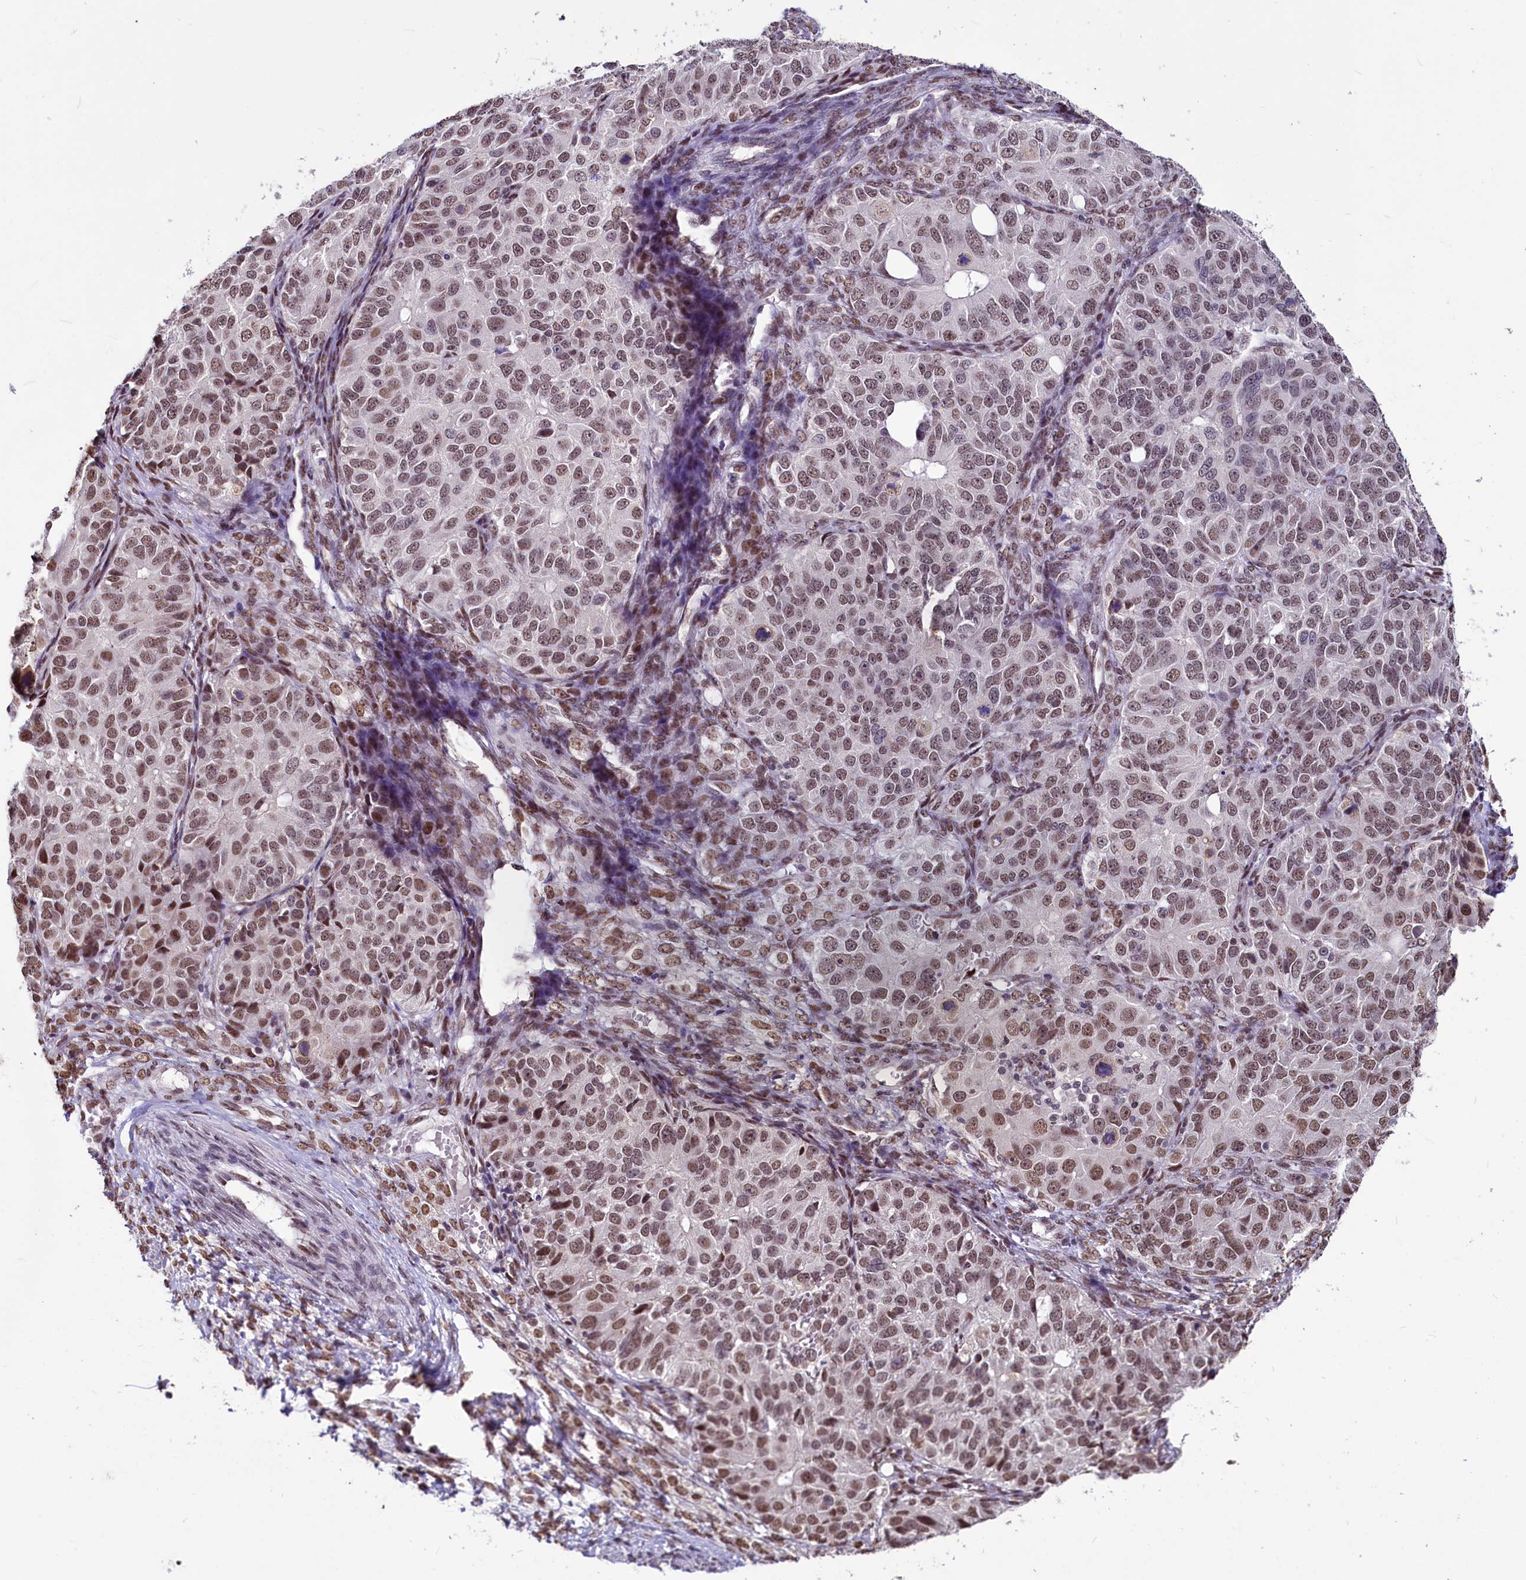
{"staining": {"intensity": "moderate", "quantity": ">75%", "location": "nuclear"}, "tissue": "ovarian cancer", "cell_type": "Tumor cells", "image_type": "cancer", "snomed": [{"axis": "morphology", "description": "Carcinoma, endometroid"}, {"axis": "topography", "description": "Ovary"}], "caption": "A medium amount of moderate nuclear expression is identified in about >75% of tumor cells in ovarian cancer tissue.", "gene": "PARPBP", "patient": {"sex": "female", "age": 51}}